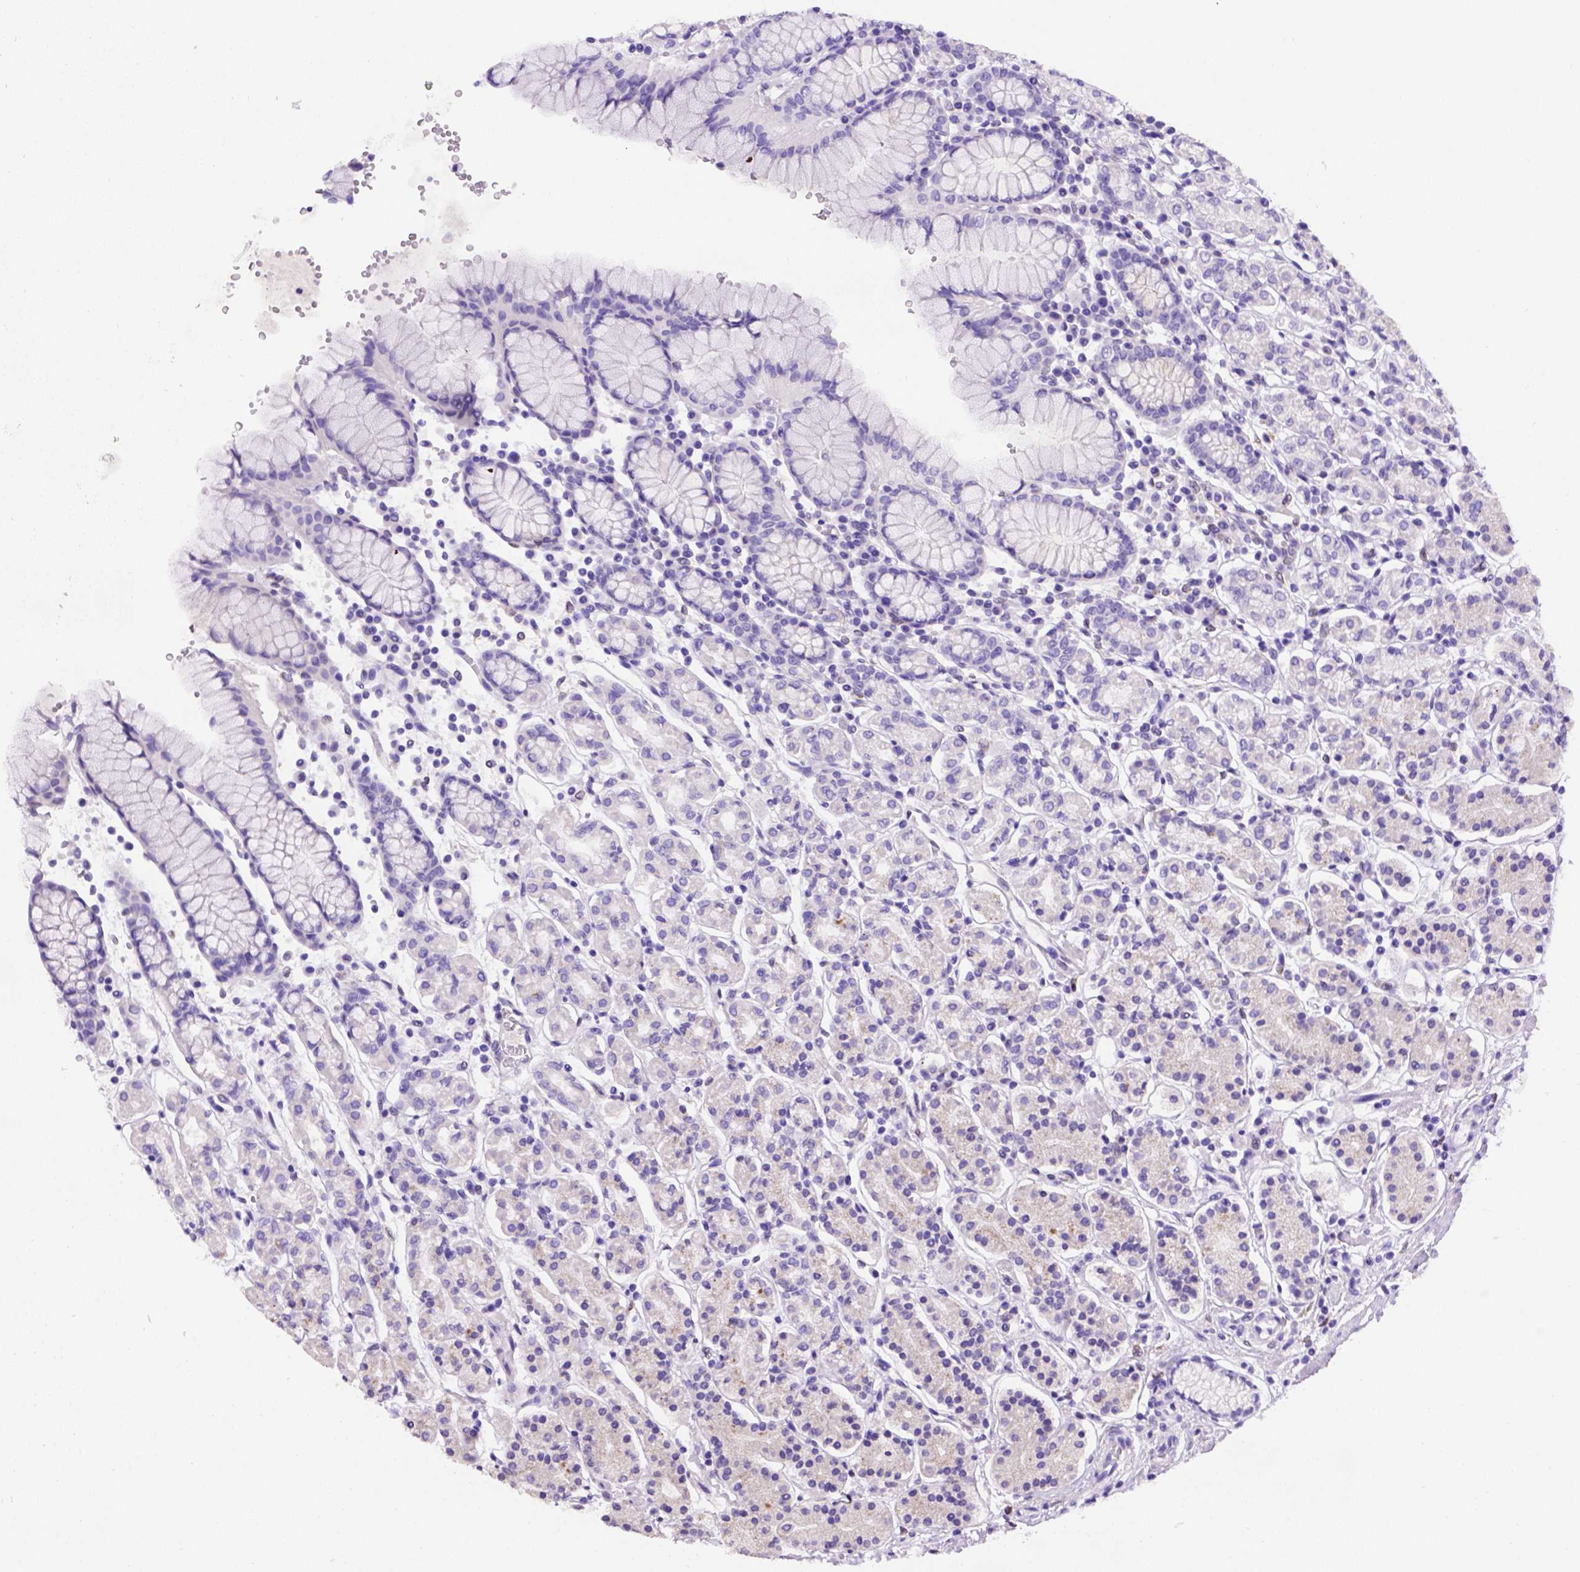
{"staining": {"intensity": "negative", "quantity": "none", "location": "none"}, "tissue": "stomach", "cell_type": "Glandular cells", "image_type": "normal", "snomed": [{"axis": "morphology", "description": "Normal tissue, NOS"}, {"axis": "topography", "description": "Stomach, upper"}, {"axis": "topography", "description": "Stomach"}], "caption": "Glandular cells are negative for protein expression in unremarkable human stomach. (Immunohistochemistry (ihc), brightfield microscopy, high magnification).", "gene": "PTGES", "patient": {"sex": "male", "age": 62}}